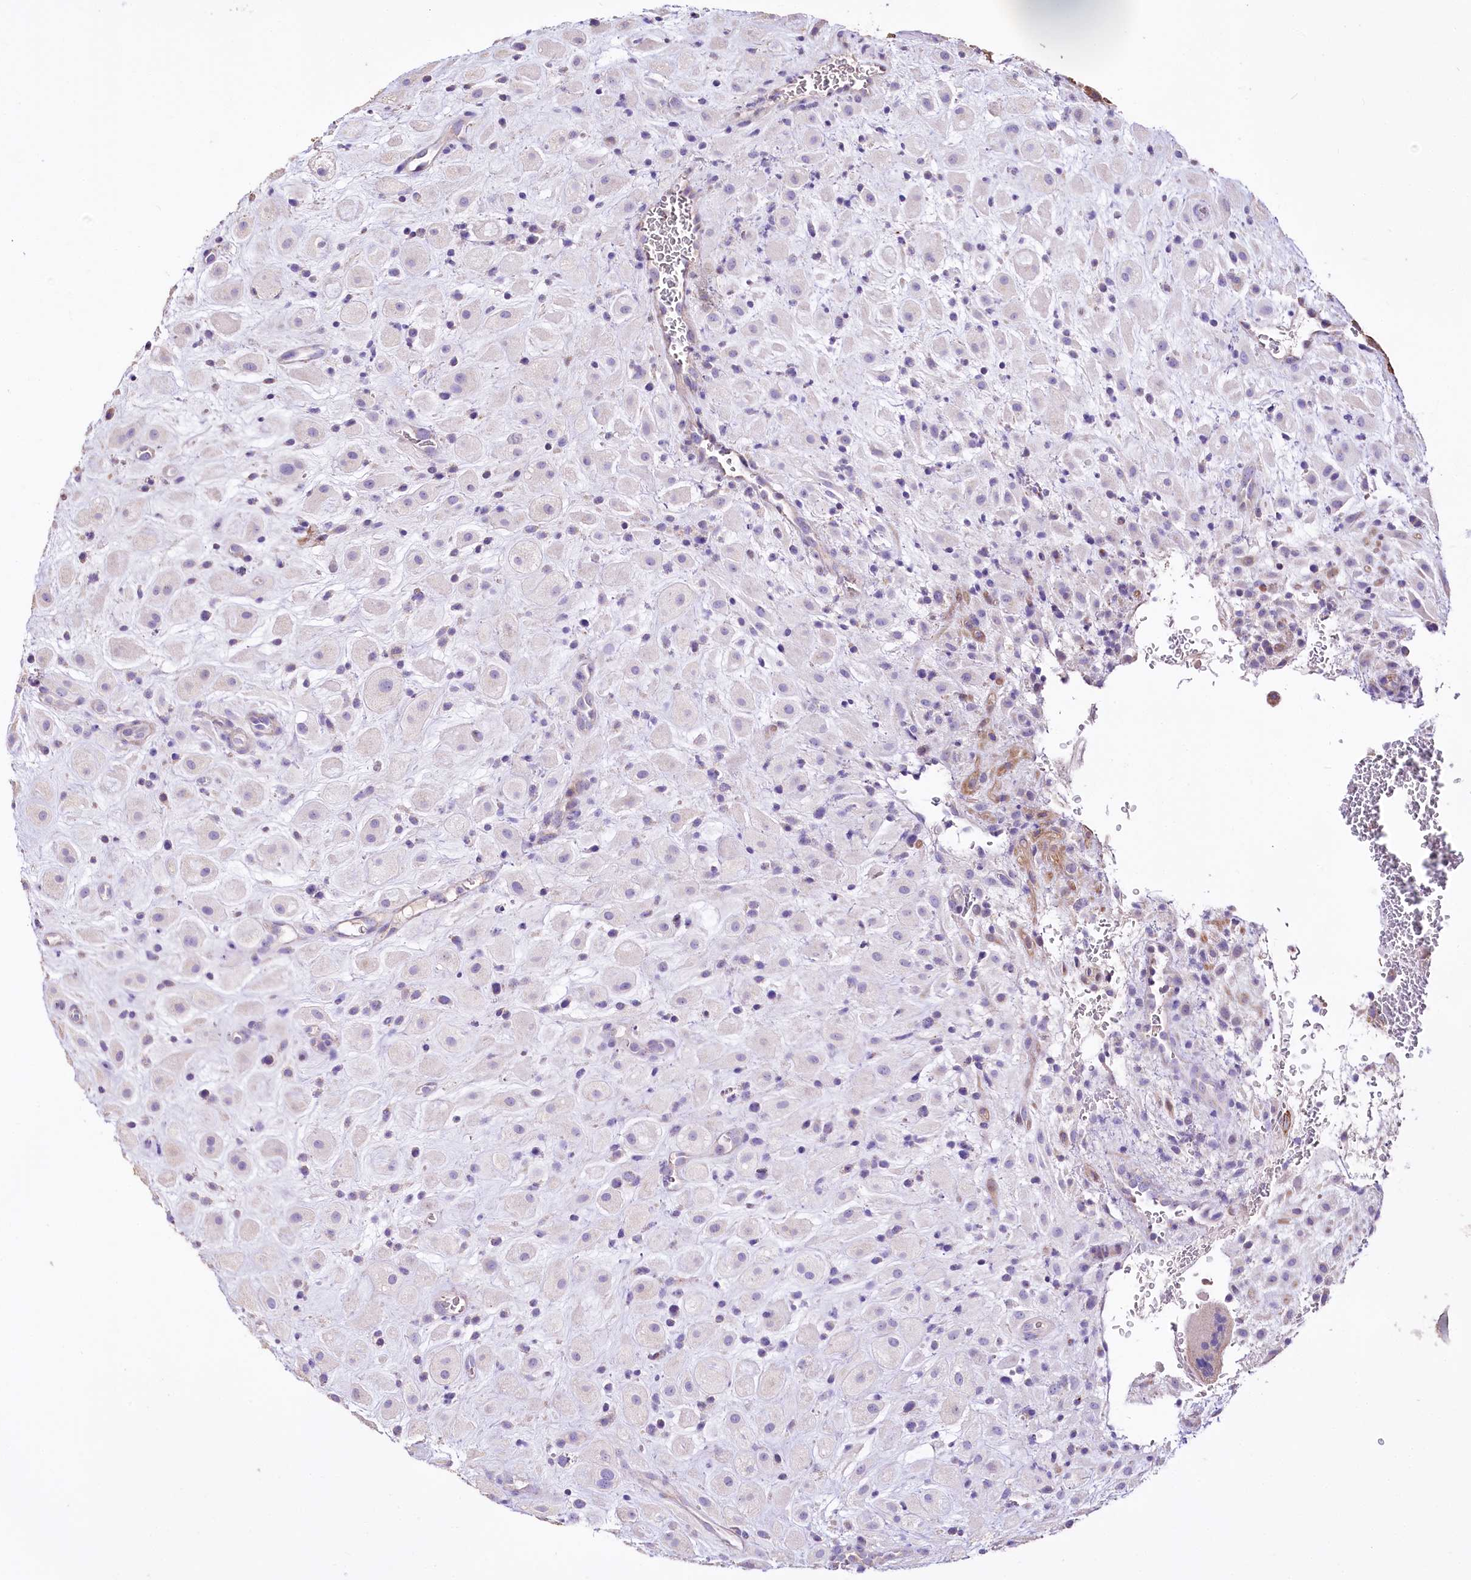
{"staining": {"intensity": "negative", "quantity": "none", "location": "none"}, "tissue": "placenta", "cell_type": "Decidual cells", "image_type": "normal", "snomed": [{"axis": "morphology", "description": "Normal tissue, NOS"}, {"axis": "topography", "description": "Placenta"}], "caption": "DAB (3,3'-diaminobenzidine) immunohistochemical staining of normal human placenta demonstrates no significant positivity in decidual cells. (Stains: DAB (3,3'-diaminobenzidine) IHC with hematoxylin counter stain, Microscopy: brightfield microscopy at high magnification).", "gene": "PTER", "patient": {"sex": "female", "age": 35}}